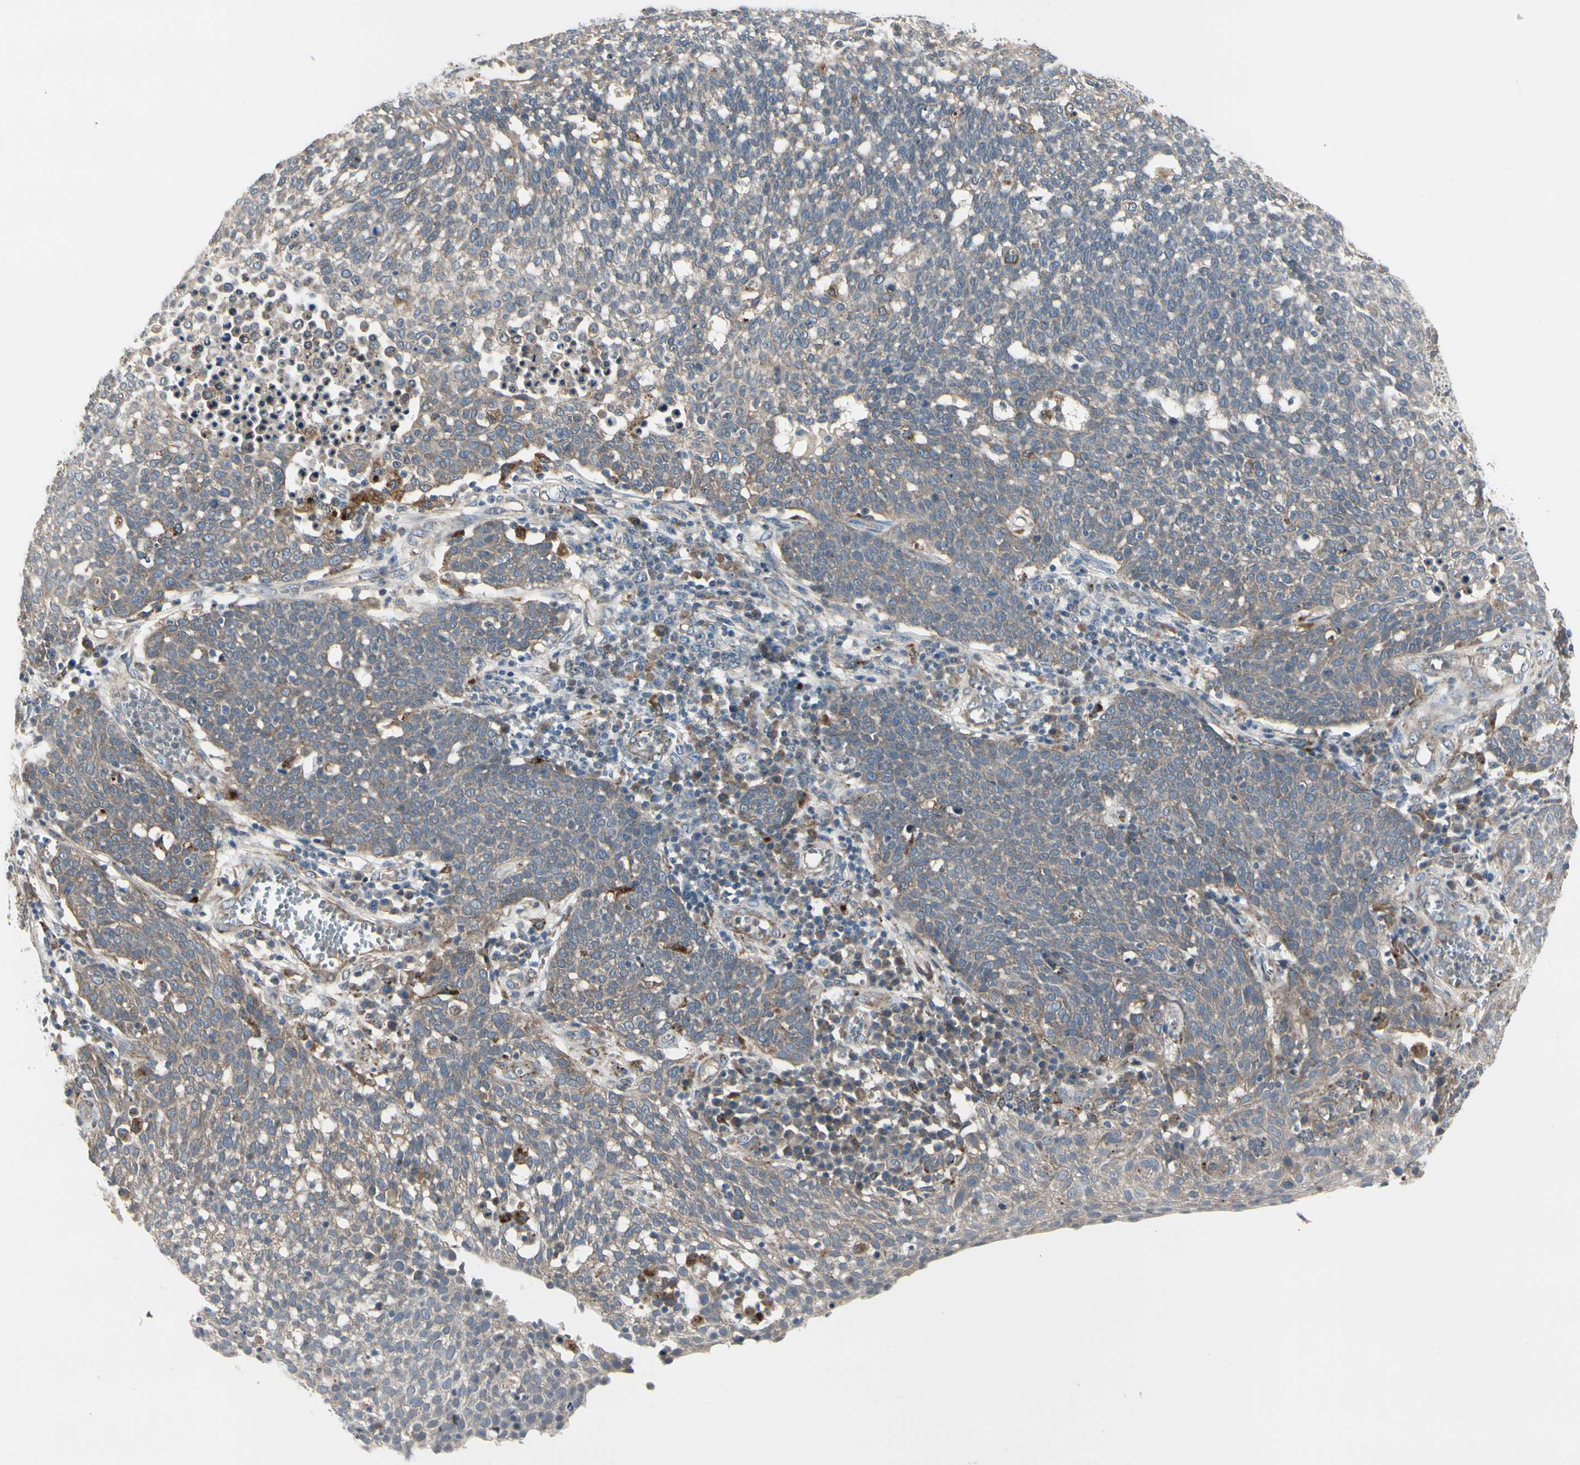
{"staining": {"intensity": "weak", "quantity": ">75%", "location": "cytoplasmic/membranous"}, "tissue": "cervical cancer", "cell_type": "Tumor cells", "image_type": "cancer", "snomed": [{"axis": "morphology", "description": "Squamous cell carcinoma, NOS"}, {"axis": "topography", "description": "Cervix"}], "caption": "Cervical cancer (squamous cell carcinoma) stained with a brown dye reveals weak cytoplasmic/membranous positive expression in approximately >75% of tumor cells.", "gene": "GRN", "patient": {"sex": "female", "age": 34}}